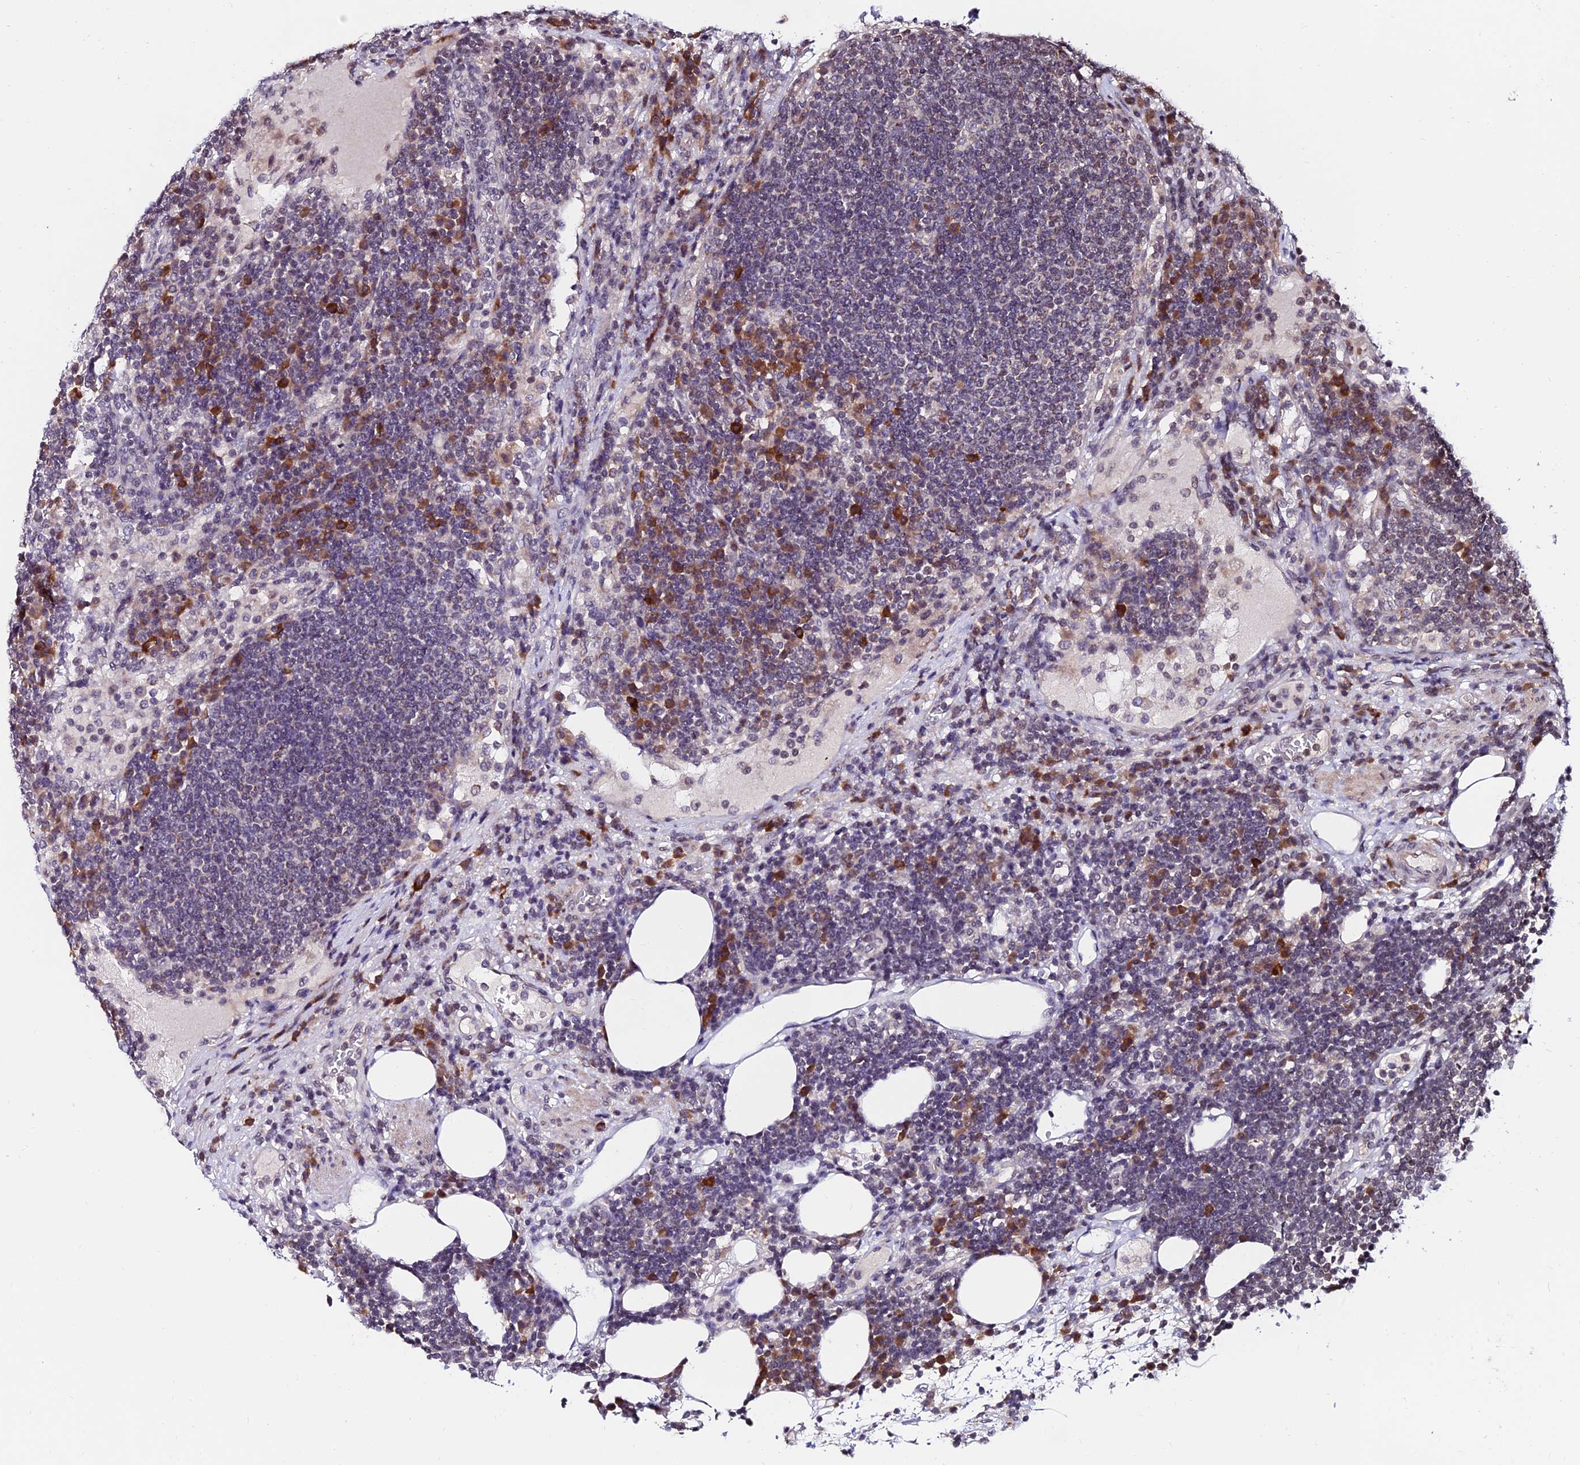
{"staining": {"intensity": "moderate", "quantity": "<25%", "location": "cytoplasmic/membranous"}, "tissue": "lymph node", "cell_type": "Non-germinal center cells", "image_type": "normal", "snomed": [{"axis": "morphology", "description": "Normal tissue, NOS"}, {"axis": "topography", "description": "Lymph node"}], "caption": "This histopathology image reveals IHC staining of benign lymph node, with low moderate cytoplasmic/membranous positivity in about <25% of non-germinal center cells.", "gene": "CDNF", "patient": {"sex": "female", "age": 53}}